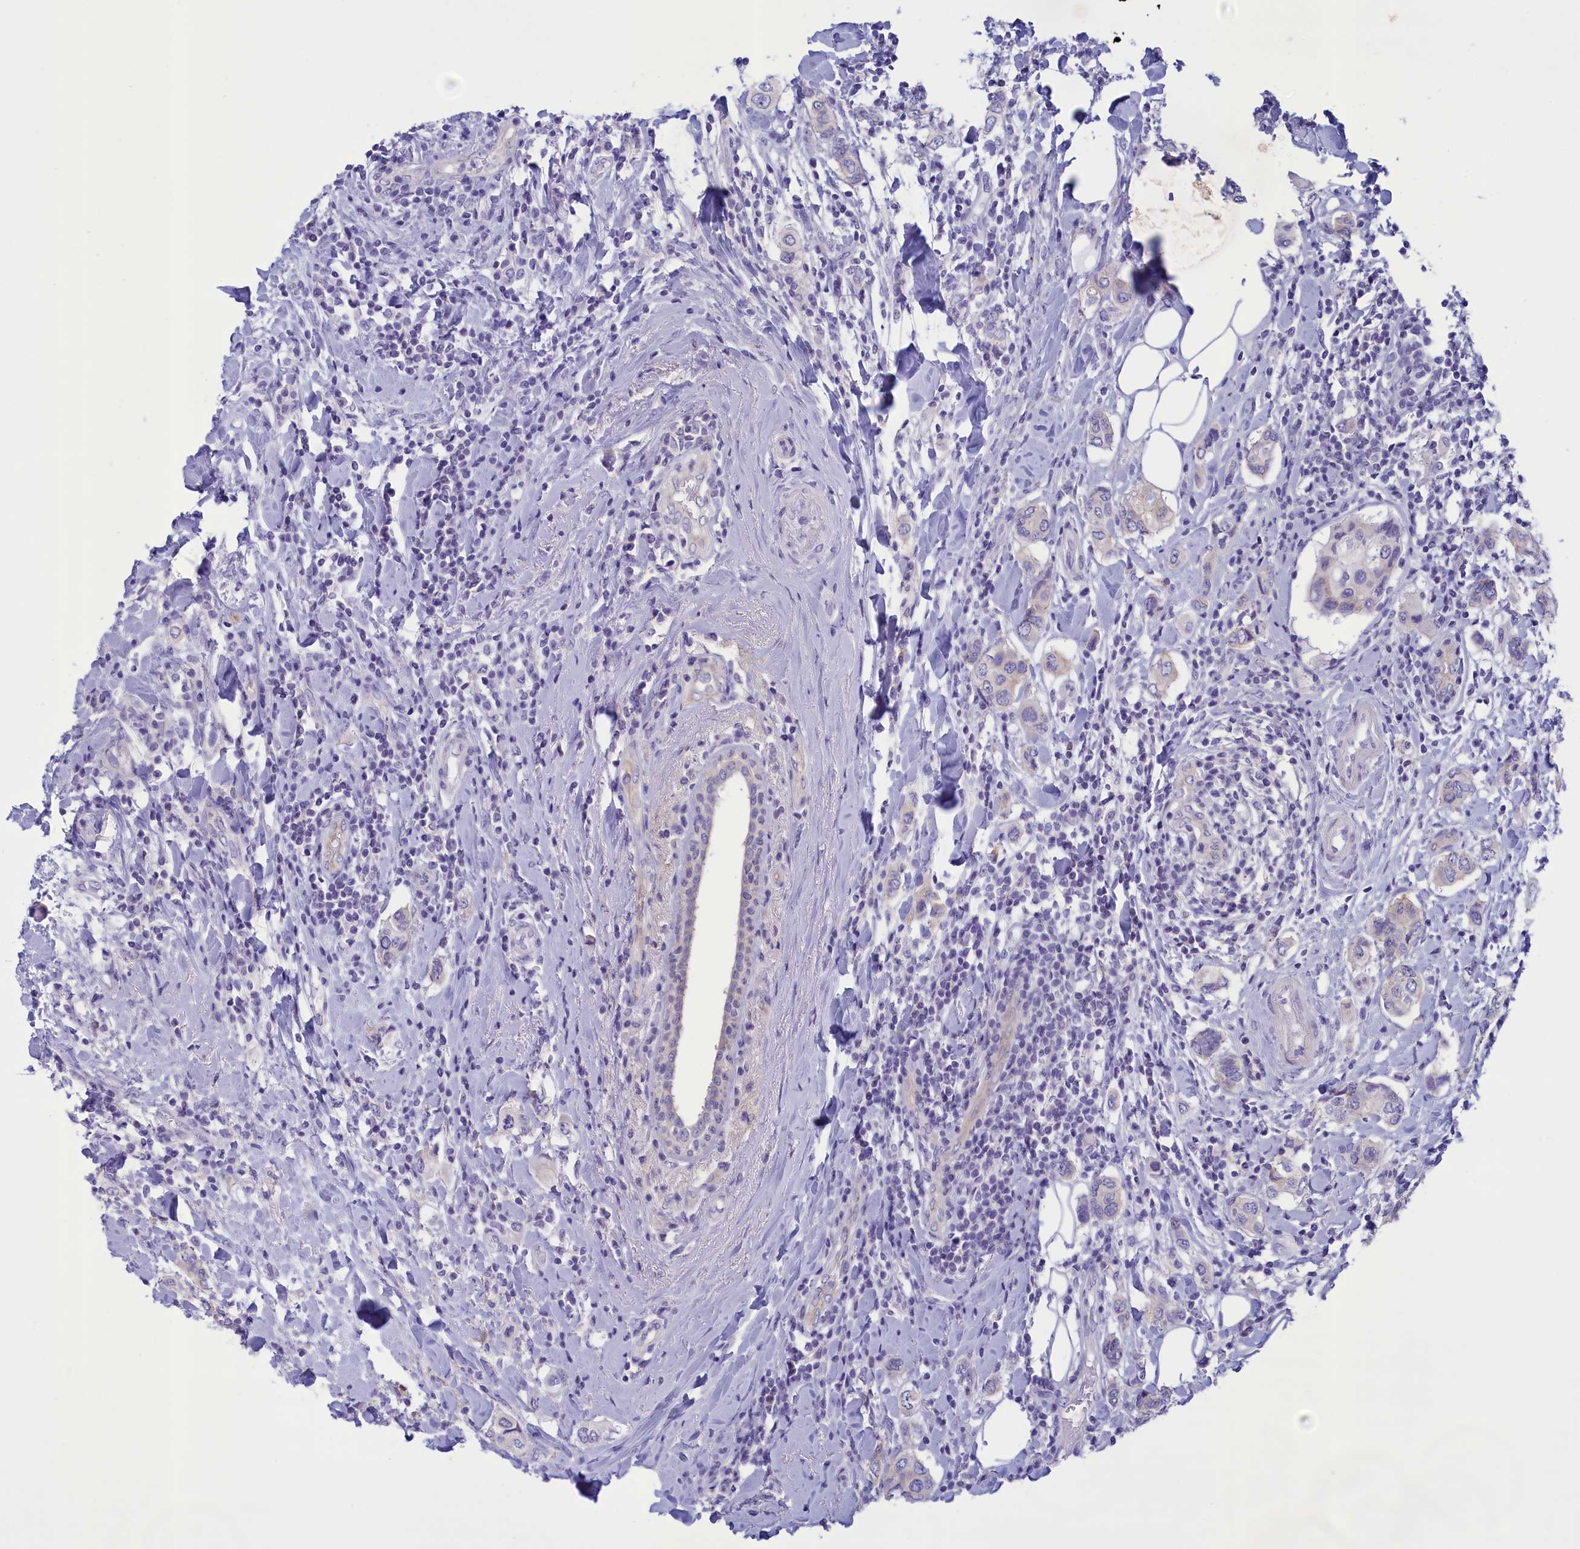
{"staining": {"intensity": "negative", "quantity": "none", "location": "none"}, "tissue": "breast cancer", "cell_type": "Tumor cells", "image_type": "cancer", "snomed": [{"axis": "morphology", "description": "Lobular carcinoma"}, {"axis": "topography", "description": "Breast"}], "caption": "Immunohistochemistry (IHC) histopathology image of neoplastic tissue: breast cancer (lobular carcinoma) stained with DAB demonstrates no significant protein staining in tumor cells.", "gene": "CORO2A", "patient": {"sex": "female", "age": 51}}